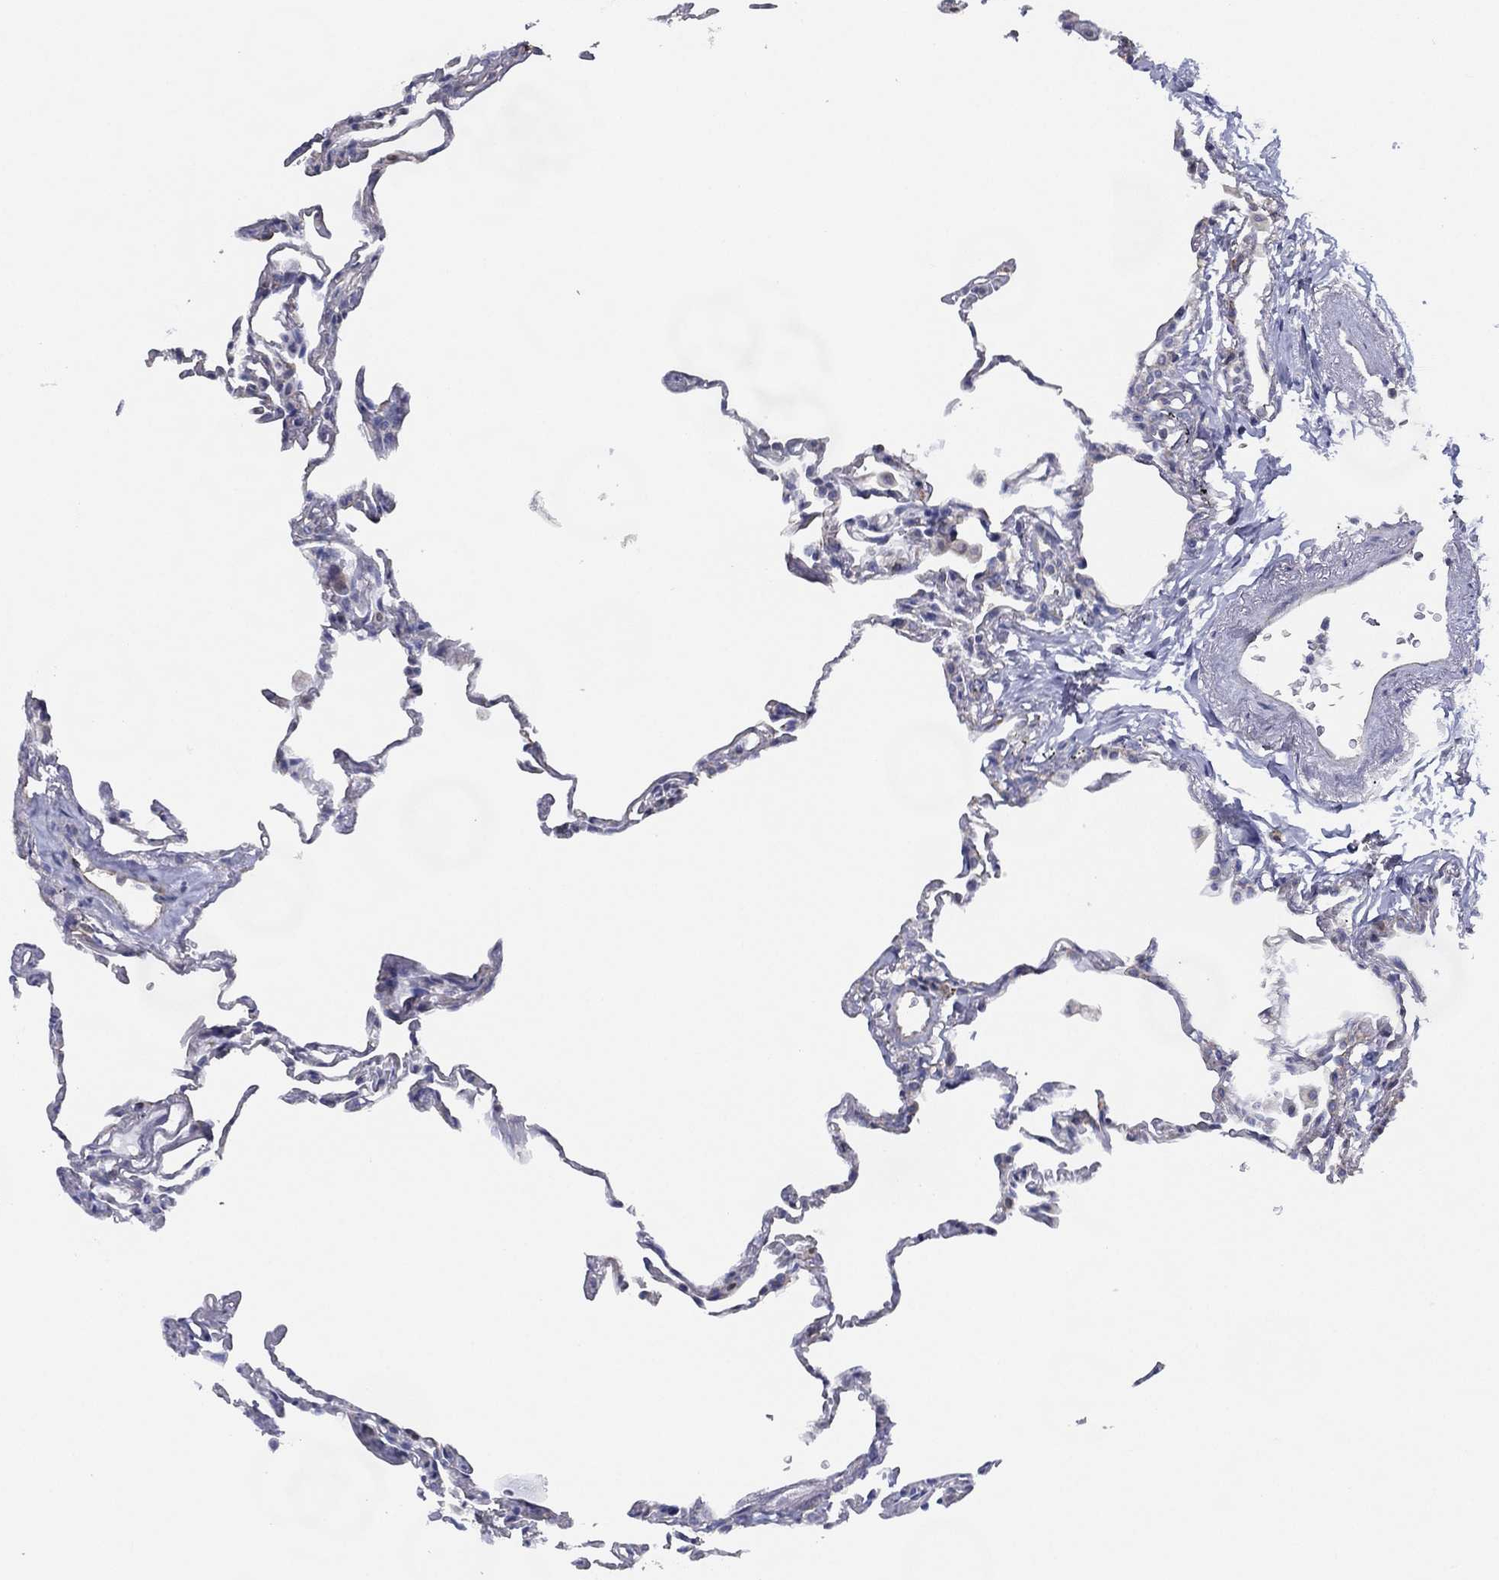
{"staining": {"intensity": "negative", "quantity": "none", "location": "none"}, "tissue": "lung", "cell_type": "Alveolar cells", "image_type": "normal", "snomed": [{"axis": "morphology", "description": "Normal tissue, NOS"}, {"axis": "topography", "description": "Lung"}], "caption": "A histopathology image of human lung is negative for staining in alveolar cells. (Stains: DAB immunohistochemistry (IHC) with hematoxylin counter stain, Microscopy: brightfield microscopy at high magnification).", "gene": "ZNF223", "patient": {"sex": "female", "age": 57}}